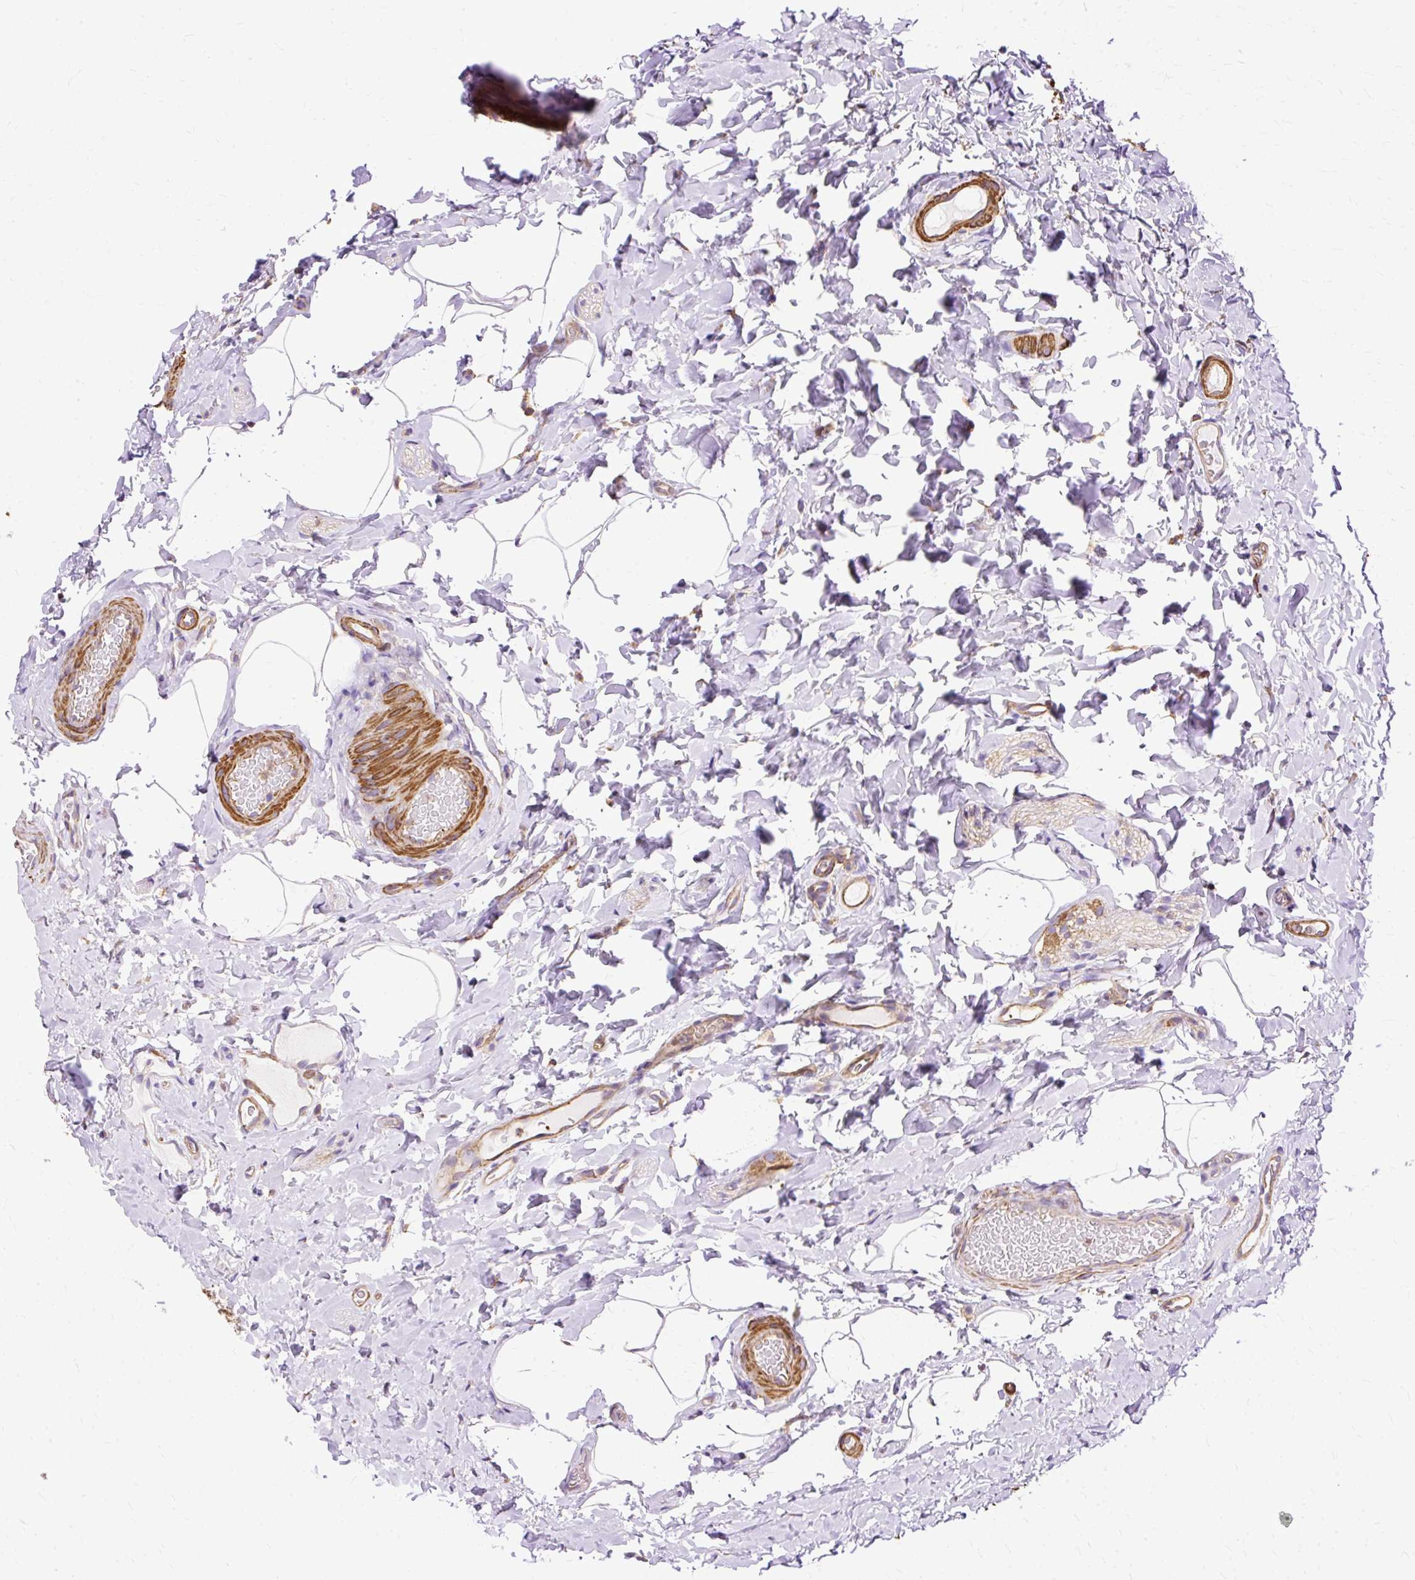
{"staining": {"intensity": "moderate", "quantity": ">75%", "location": "cytoplasmic/membranous"}, "tissue": "colon", "cell_type": "Endothelial cells", "image_type": "normal", "snomed": [{"axis": "morphology", "description": "Normal tissue, NOS"}, {"axis": "topography", "description": "Colon"}], "caption": "This histopathology image displays IHC staining of normal human colon, with medium moderate cytoplasmic/membranous staining in about >75% of endothelial cells.", "gene": "KLHL11", "patient": {"sex": "male", "age": 46}}